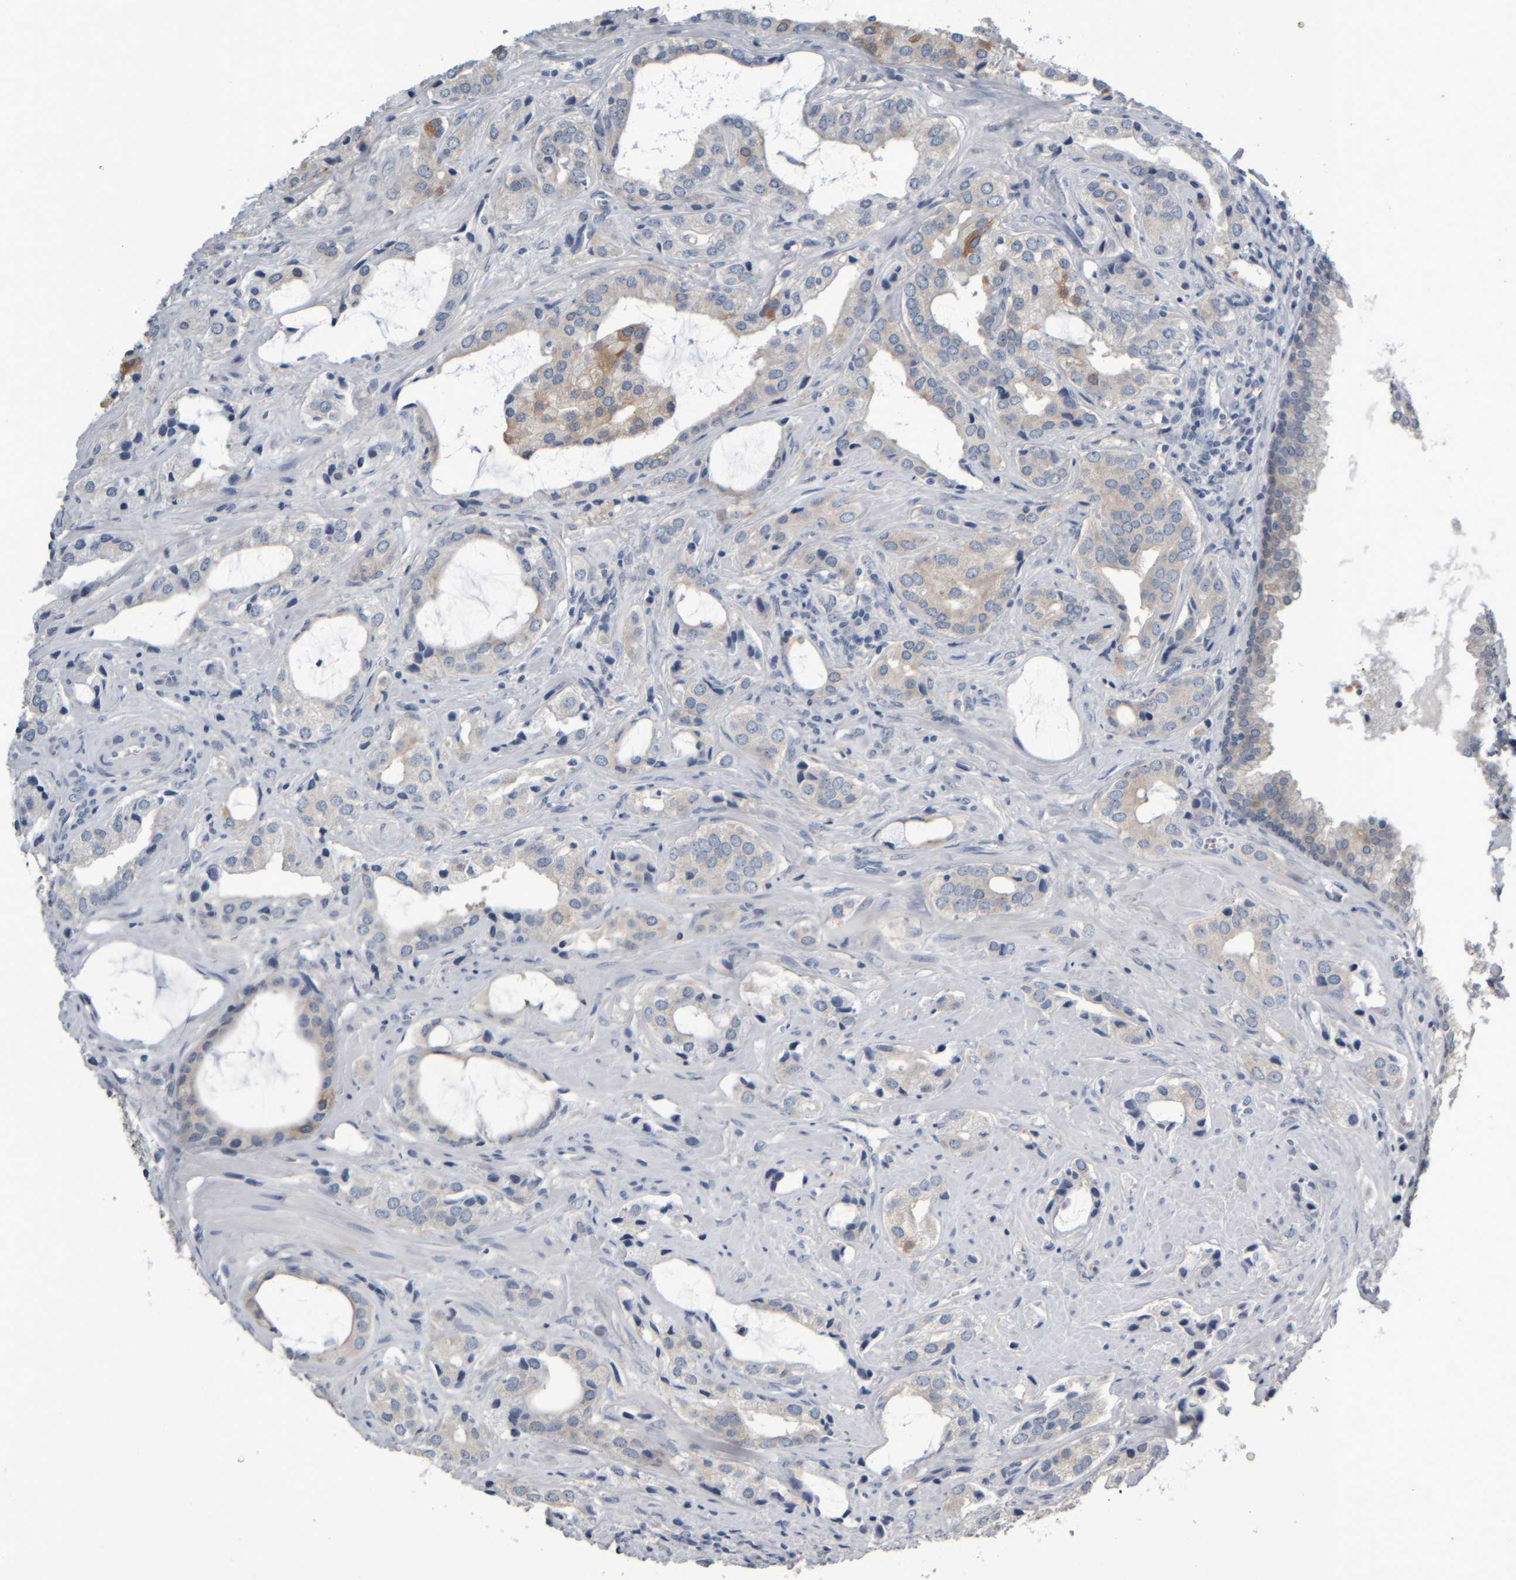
{"staining": {"intensity": "negative", "quantity": "none", "location": "none"}, "tissue": "prostate cancer", "cell_type": "Tumor cells", "image_type": "cancer", "snomed": [{"axis": "morphology", "description": "Adenocarcinoma, High grade"}, {"axis": "topography", "description": "Prostate"}], "caption": "Immunohistochemistry (IHC) of human prostate high-grade adenocarcinoma exhibits no positivity in tumor cells. (Brightfield microscopy of DAB immunohistochemistry at high magnification).", "gene": "COL14A1", "patient": {"sex": "male", "age": 66}}